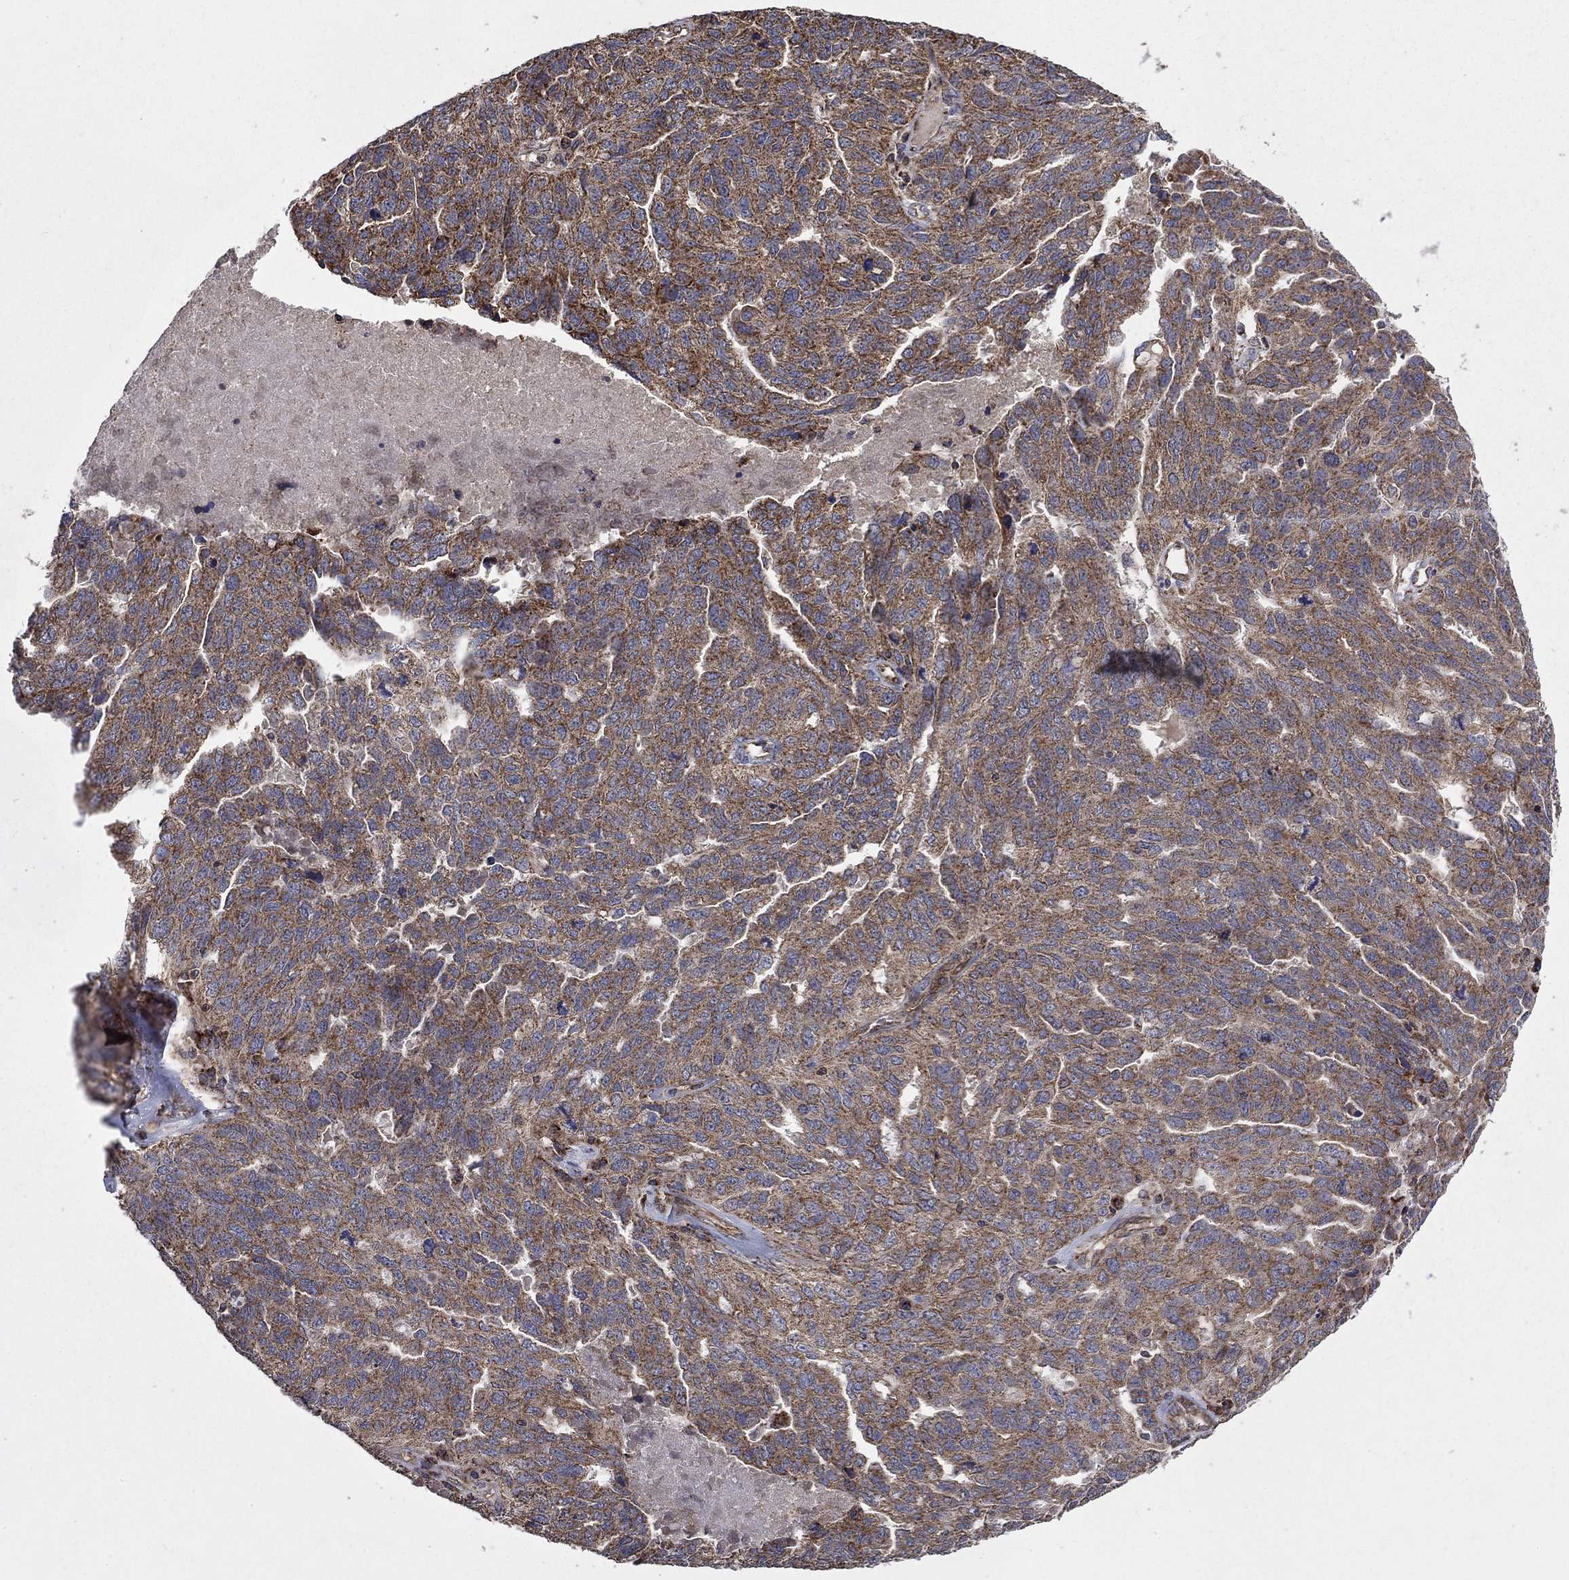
{"staining": {"intensity": "moderate", "quantity": ">75%", "location": "cytoplasmic/membranous"}, "tissue": "ovarian cancer", "cell_type": "Tumor cells", "image_type": "cancer", "snomed": [{"axis": "morphology", "description": "Cystadenocarcinoma, serous, NOS"}, {"axis": "topography", "description": "Ovary"}], "caption": "This image reveals IHC staining of human ovarian cancer (serous cystadenocarcinoma), with medium moderate cytoplasmic/membranous expression in about >75% of tumor cells.", "gene": "DPH1", "patient": {"sex": "female", "age": 71}}